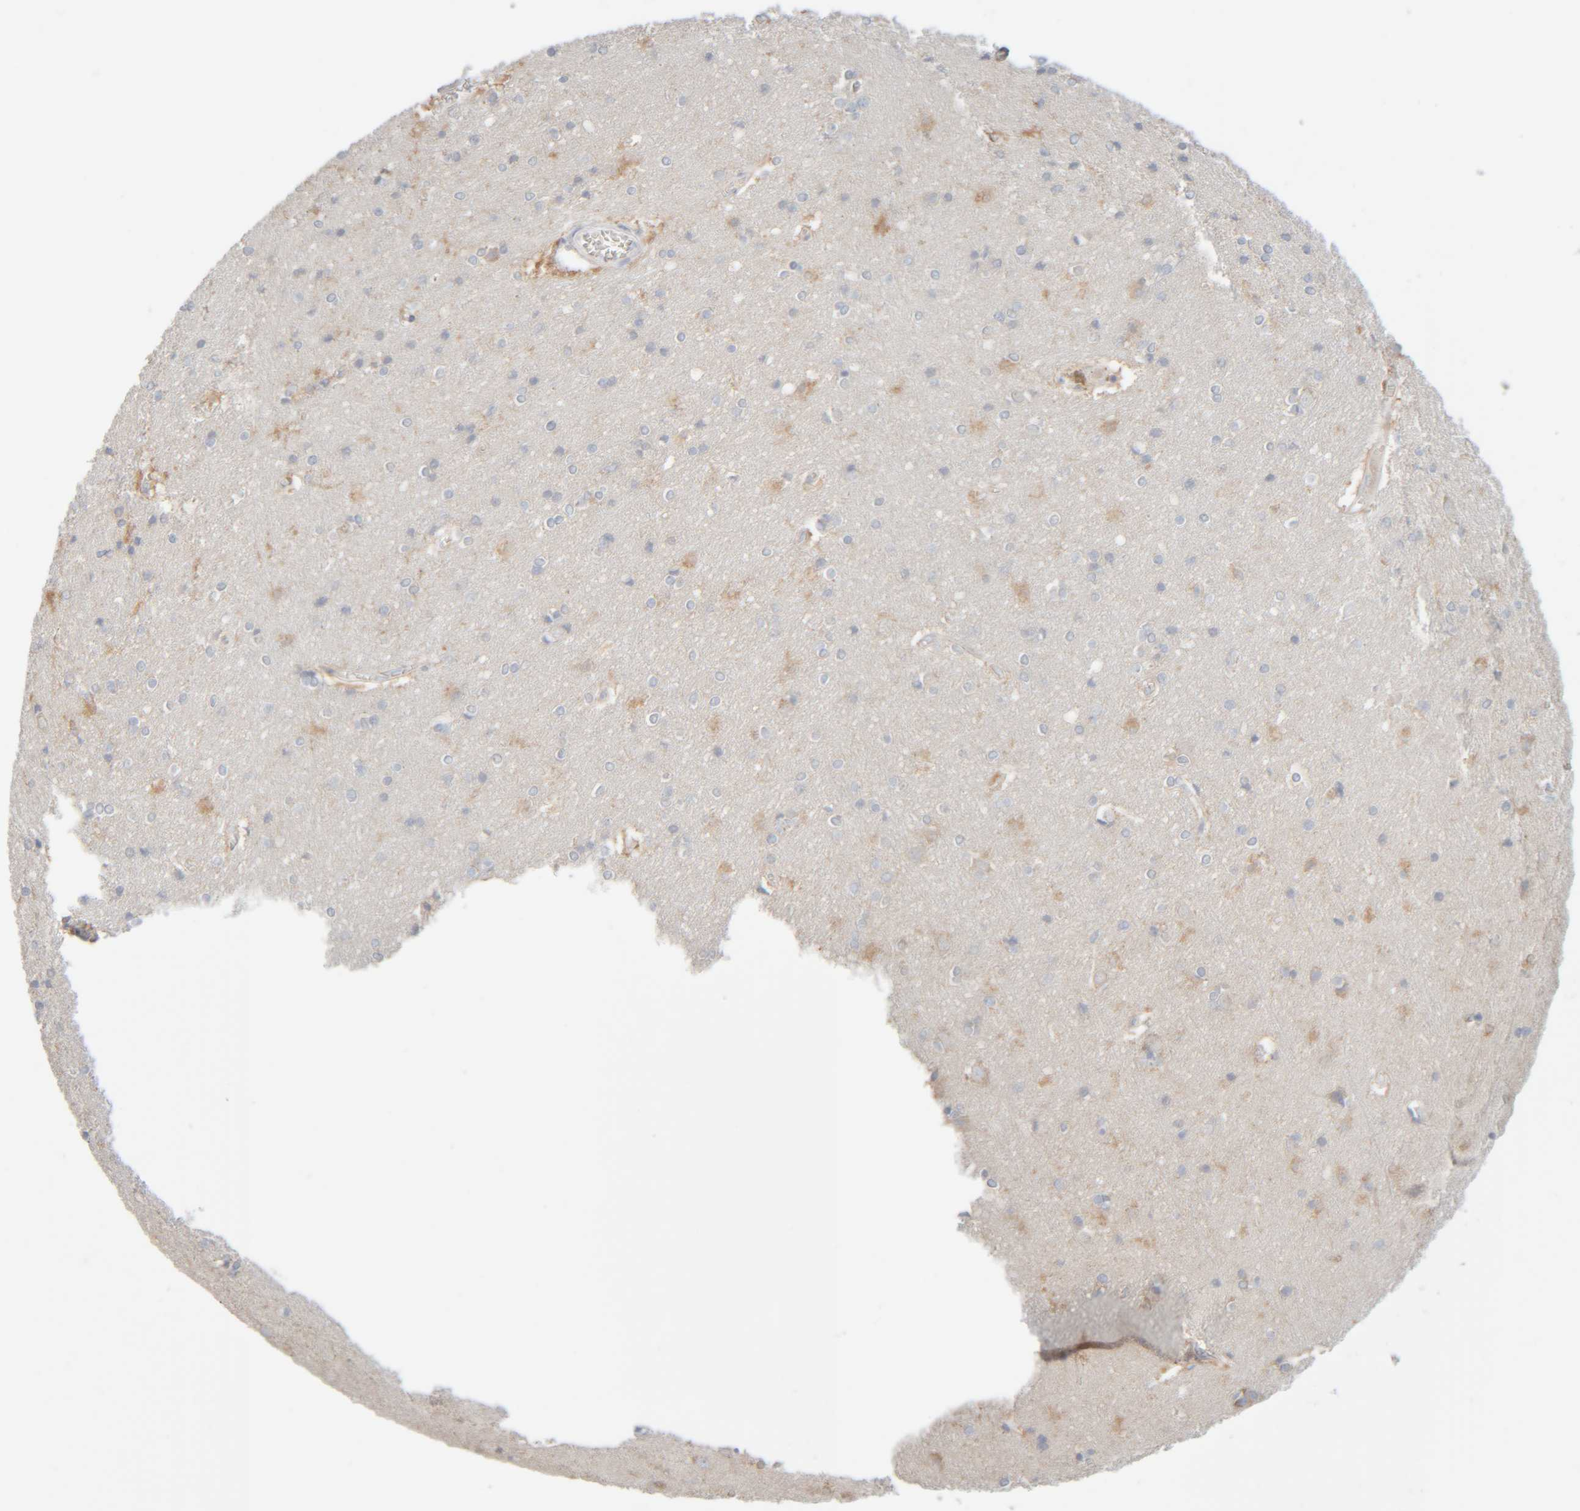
{"staining": {"intensity": "moderate", "quantity": "25%-75%", "location": "cytoplasmic/membranous"}, "tissue": "cerebral cortex", "cell_type": "Endothelial cells", "image_type": "normal", "snomed": [{"axis": "morphology", "description": "Normal tissue, NOS"}, {"axis": "topography", "description": "Cerebral cortex"}], "caption": "A medium amount of moderate cytoplasmic/membranous staining is seen in about 25%-75% of endothelial cells in unremarkable cerebral cortex.", "gene": "RIDA", "patient": {"sex": "male", "age": 54}}